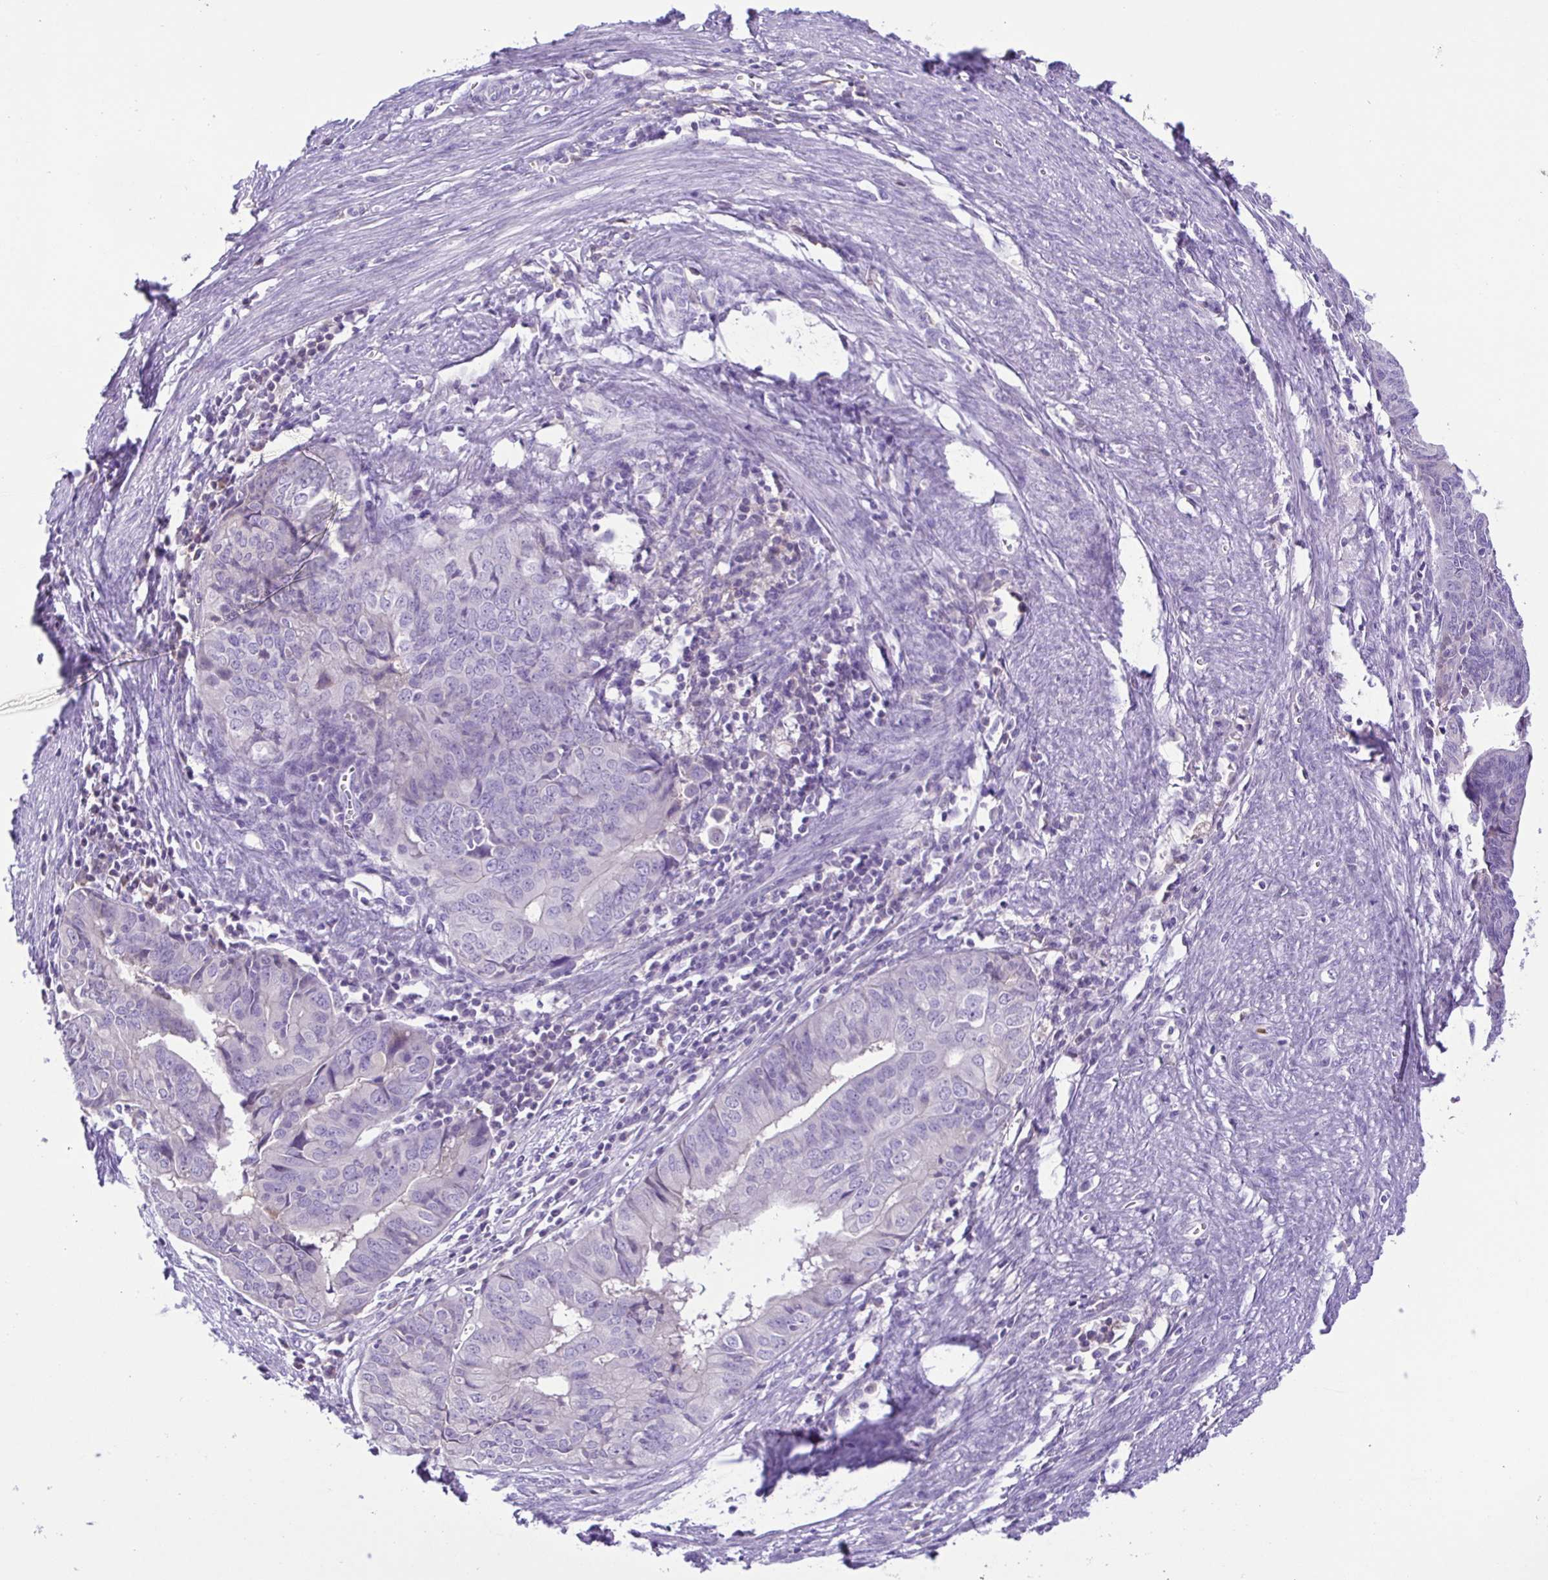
{"staining": {"intensity": "negative", "quantity": "none", "location": "none"}, "tissue": "endometrial cancer", "cell_type": "Tumor cells", "image_type": "cancer", "snomed": [{"axis": "morphology", "description": "Adenocarcinoma, NOS"}, {"axis": "topography", "description": "Endometrium"}], "caption": "Endometrial adenocarcinoma was stained to show a protein in brown. There is no significant staining in tumor cells.", "gene": "IGFL1", "patient": {"sex": "female", "age": 65}}